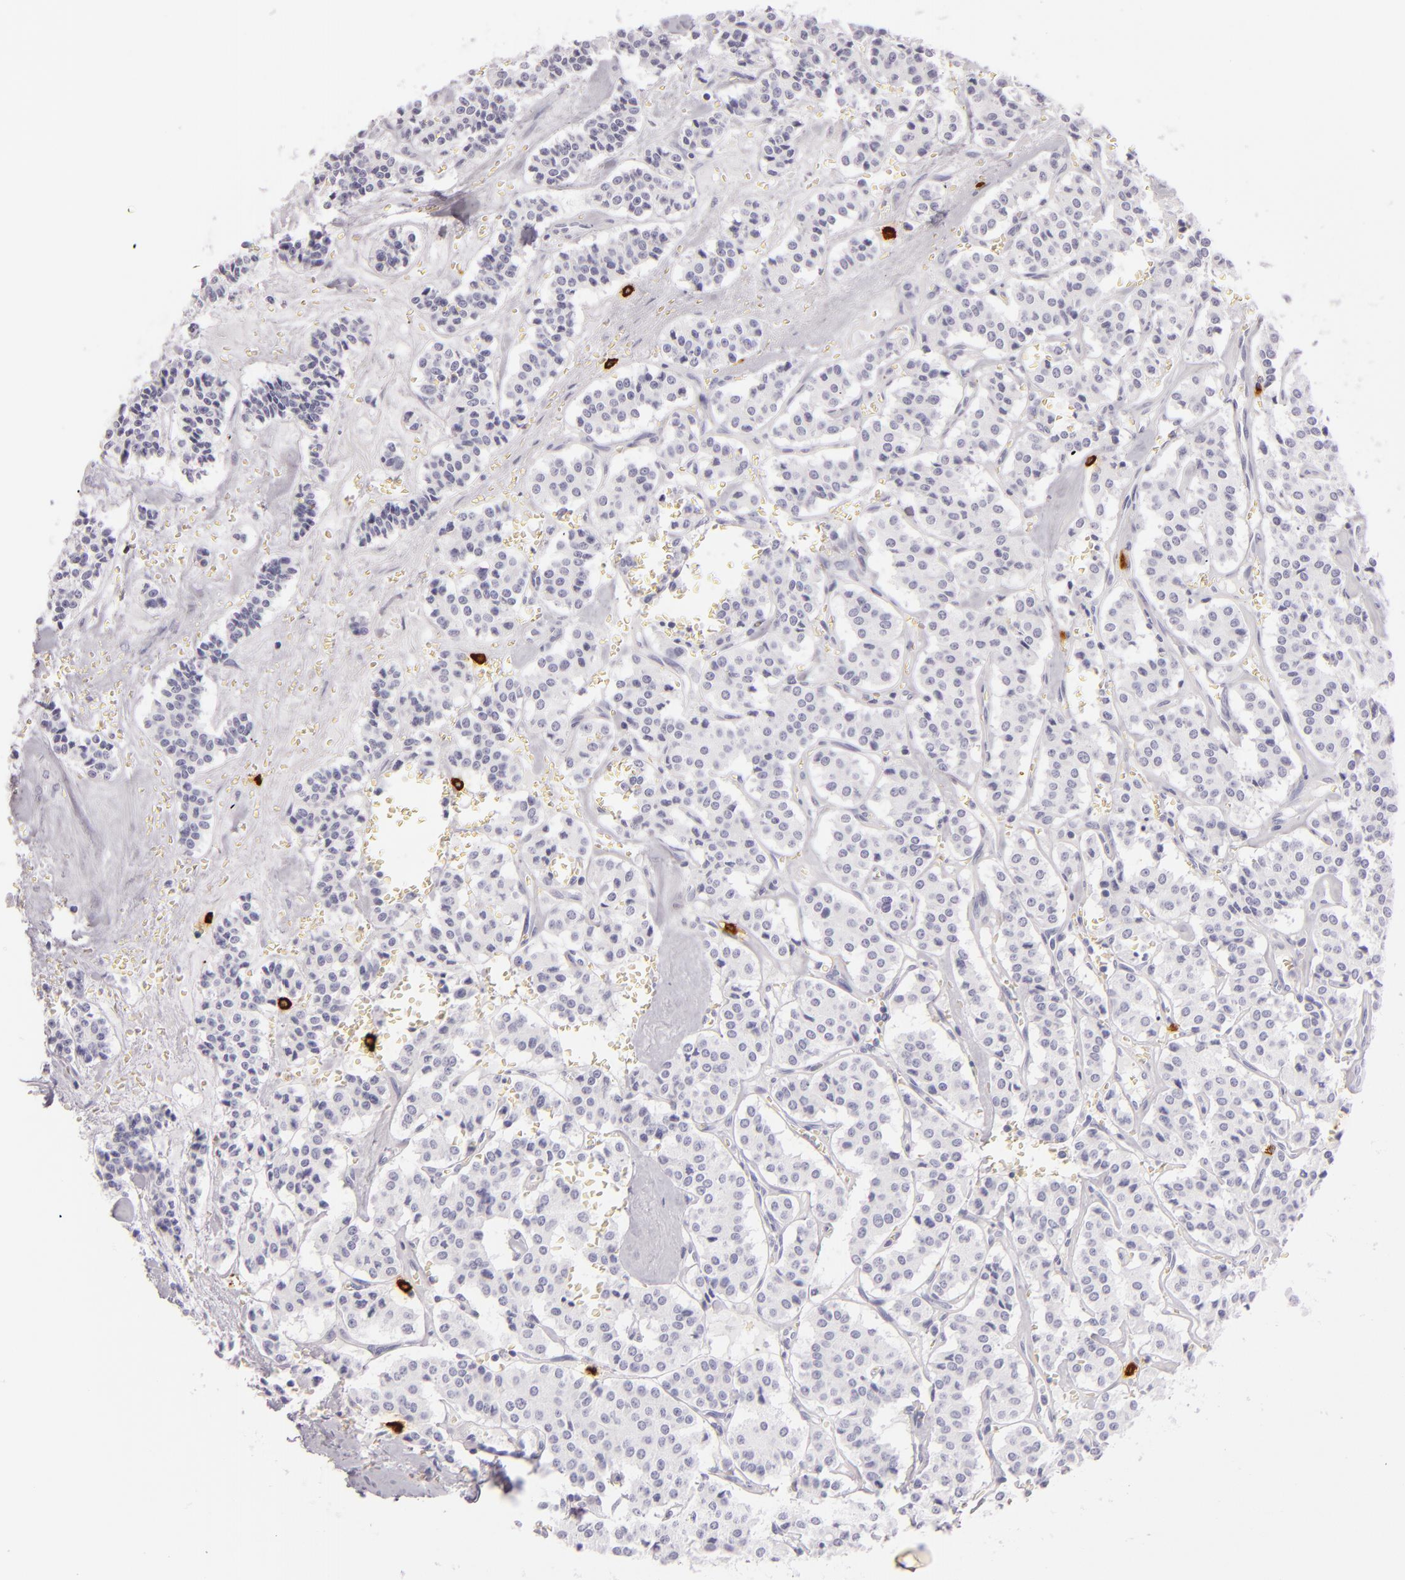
{"staining": {"intensity": "negative", "quantity": "none", "location": "none"}, "tissue": "carcinoid", "cell_type": "Tumor cells", "image_type": "cancer", "snomed": [{"axis": "morphology", "description": "Carcinoid, malignant, NOS"}, {"axis": "topography", "description": "Bronchus"}], "caption": "Immunohistochemical staining of carcinoid (malignant) shows no significant expression in tumor cells.", "gene": "TPSD1", "patient": {"sex": "male", "age": 55}}